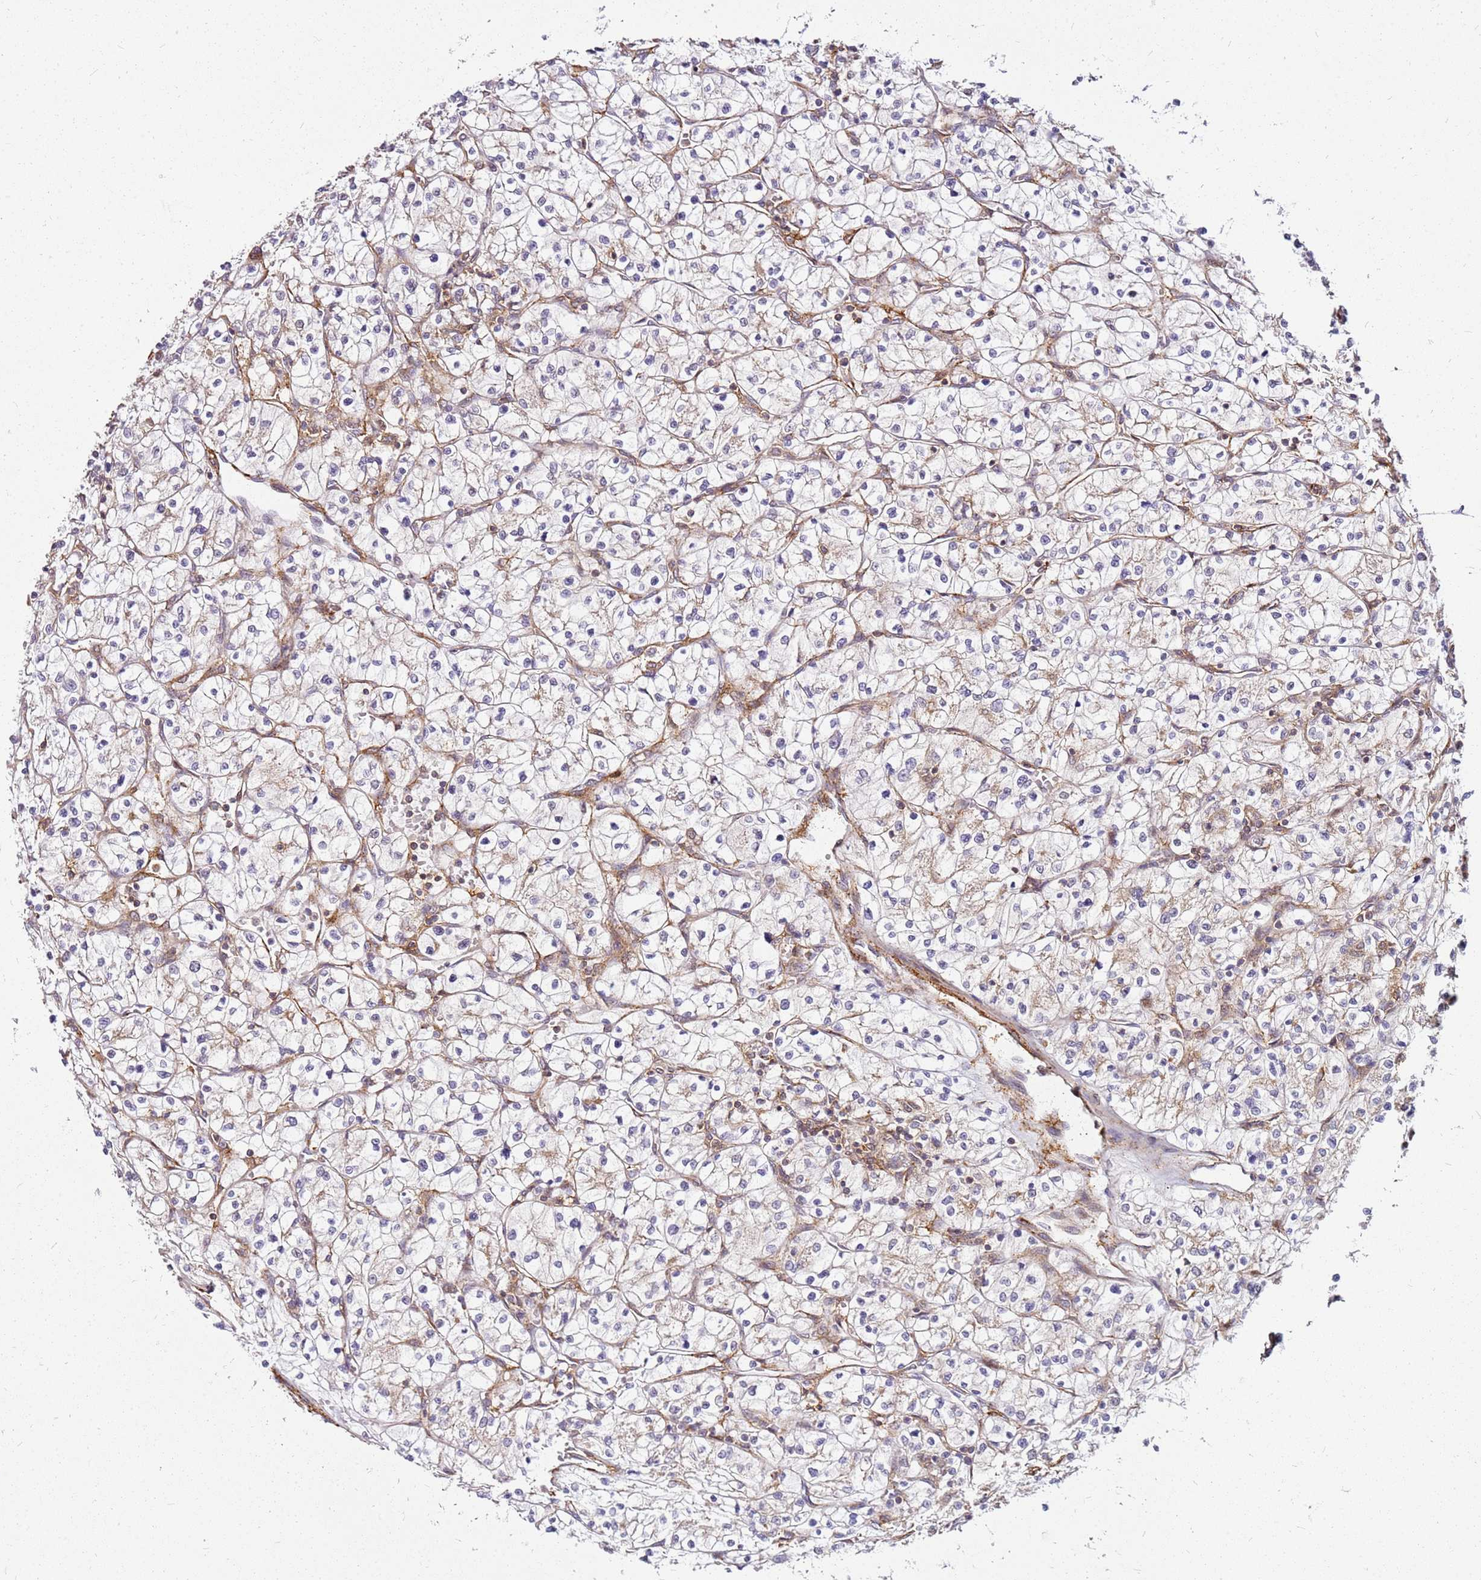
{"staining": {"intensity": "negative", "quantity": "none", "location": "none"}, "tissue": "renal cancer", "cell_type": "Tumor cells", "image_type": "cancer", "snomed": [{"axis": "morphology", "description": "Adenocarcinoma, NOS"}, {"axis": "topography", "description": "Kidney"}], "caption": "Immunohistochemistry (IHC) photomicrograph of neoplastic tissue: renal adenocarcinoma stained with DAB (3,3'-diaminobenzidine) shows no significant protein expression in tumor cells.", "gene": "PIH1D1", "patient": {"sex": "female", "age": 64}}